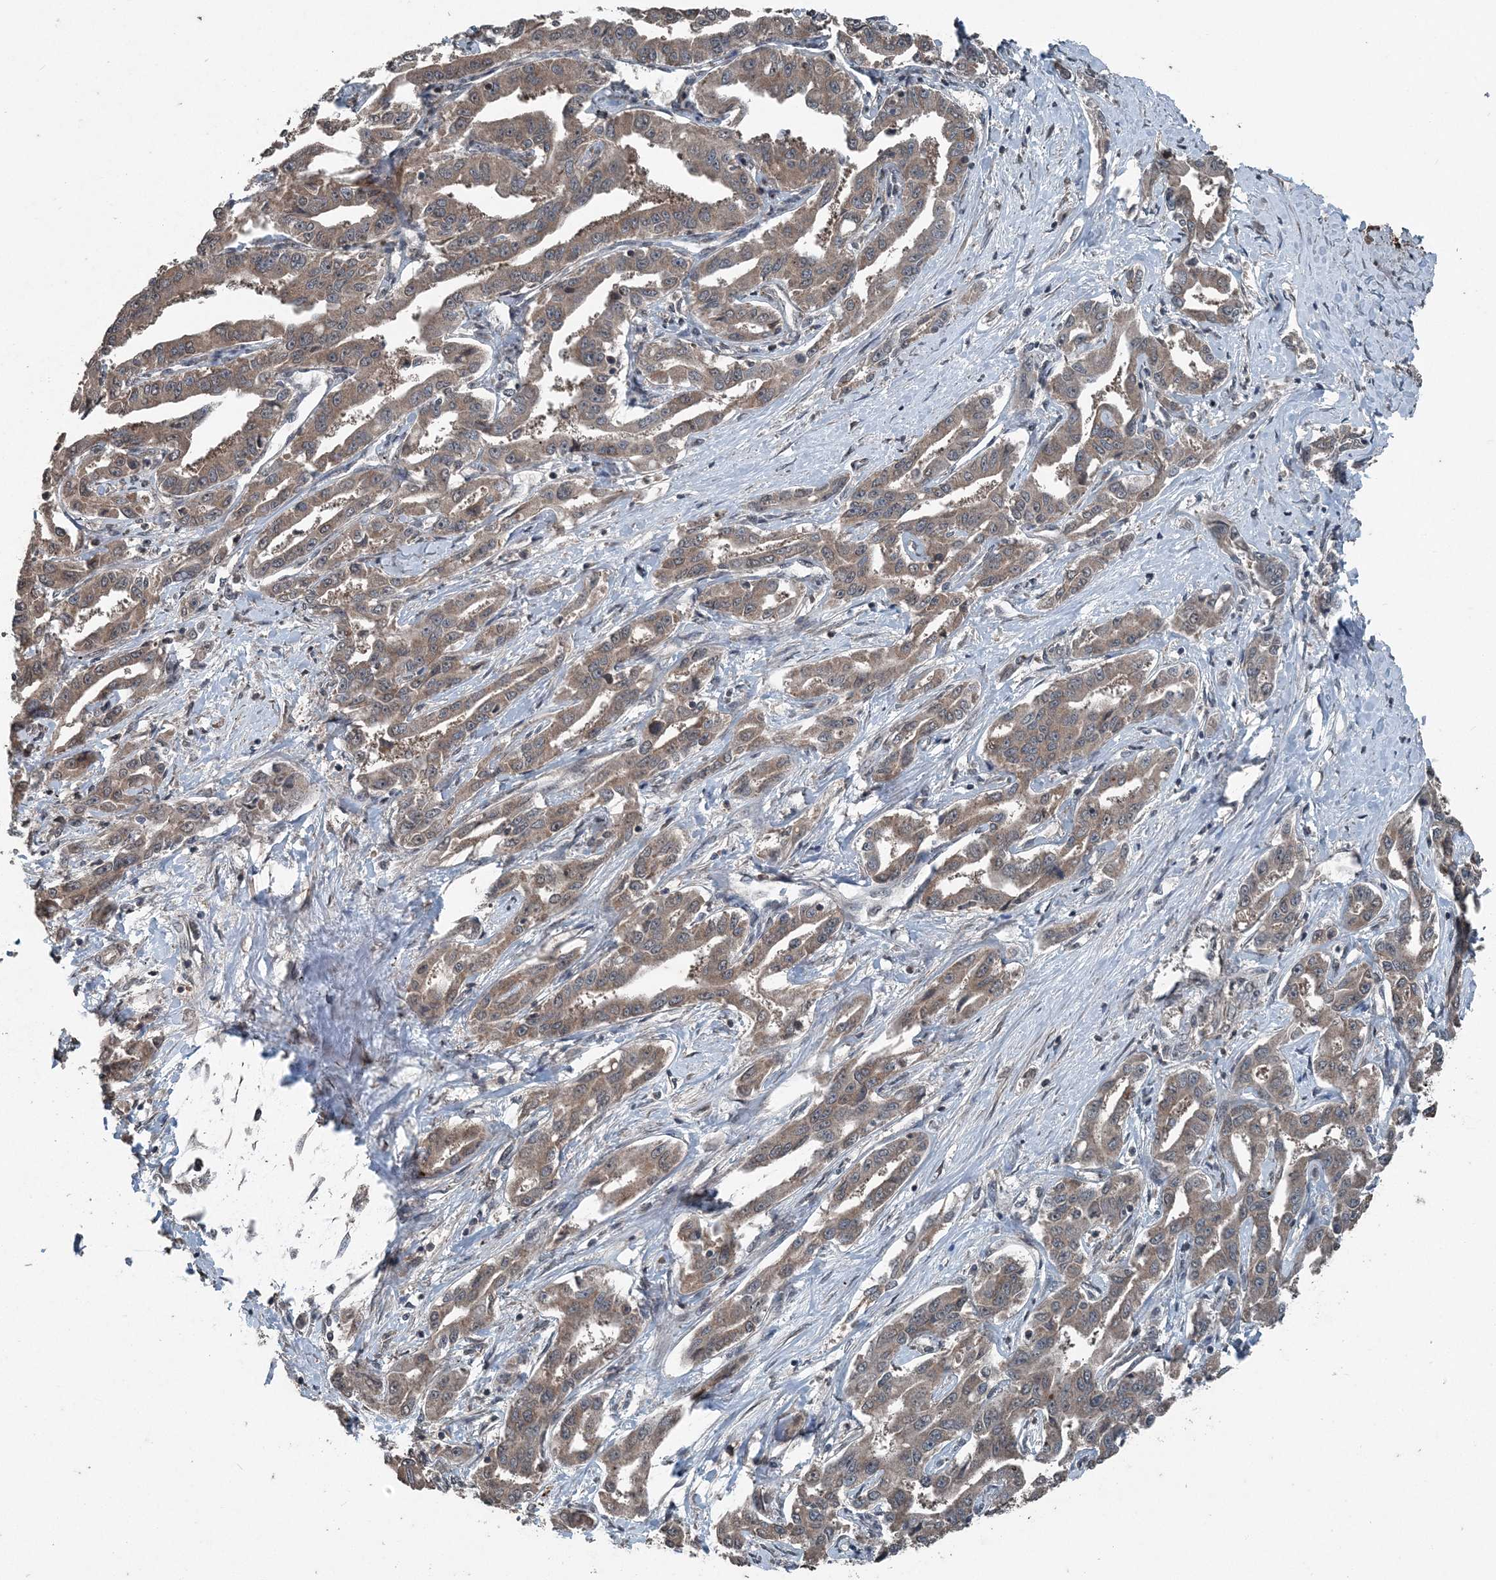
{"staining": {"intensity": "weak", "quantity": ">75%", "location": "cytoplasmic/membranous"}, "tissue": "liver cancer", "cell_type": "Tumor cells", "image_type": "cancer", "snomed": [{"axis": "morphology", "description": "Cholangiocarcinoma"}, {"axis": "topography", "description": "Liver"}], "caption": "DAB immunohistochemical staining of human liver cholangiocarcinoma exhibits weak cytoplasmic/membranous protein staining in approximately >75% of tumor cells.", "gene": "CFL1", "patient": {"sex": "male", "age": 59}}